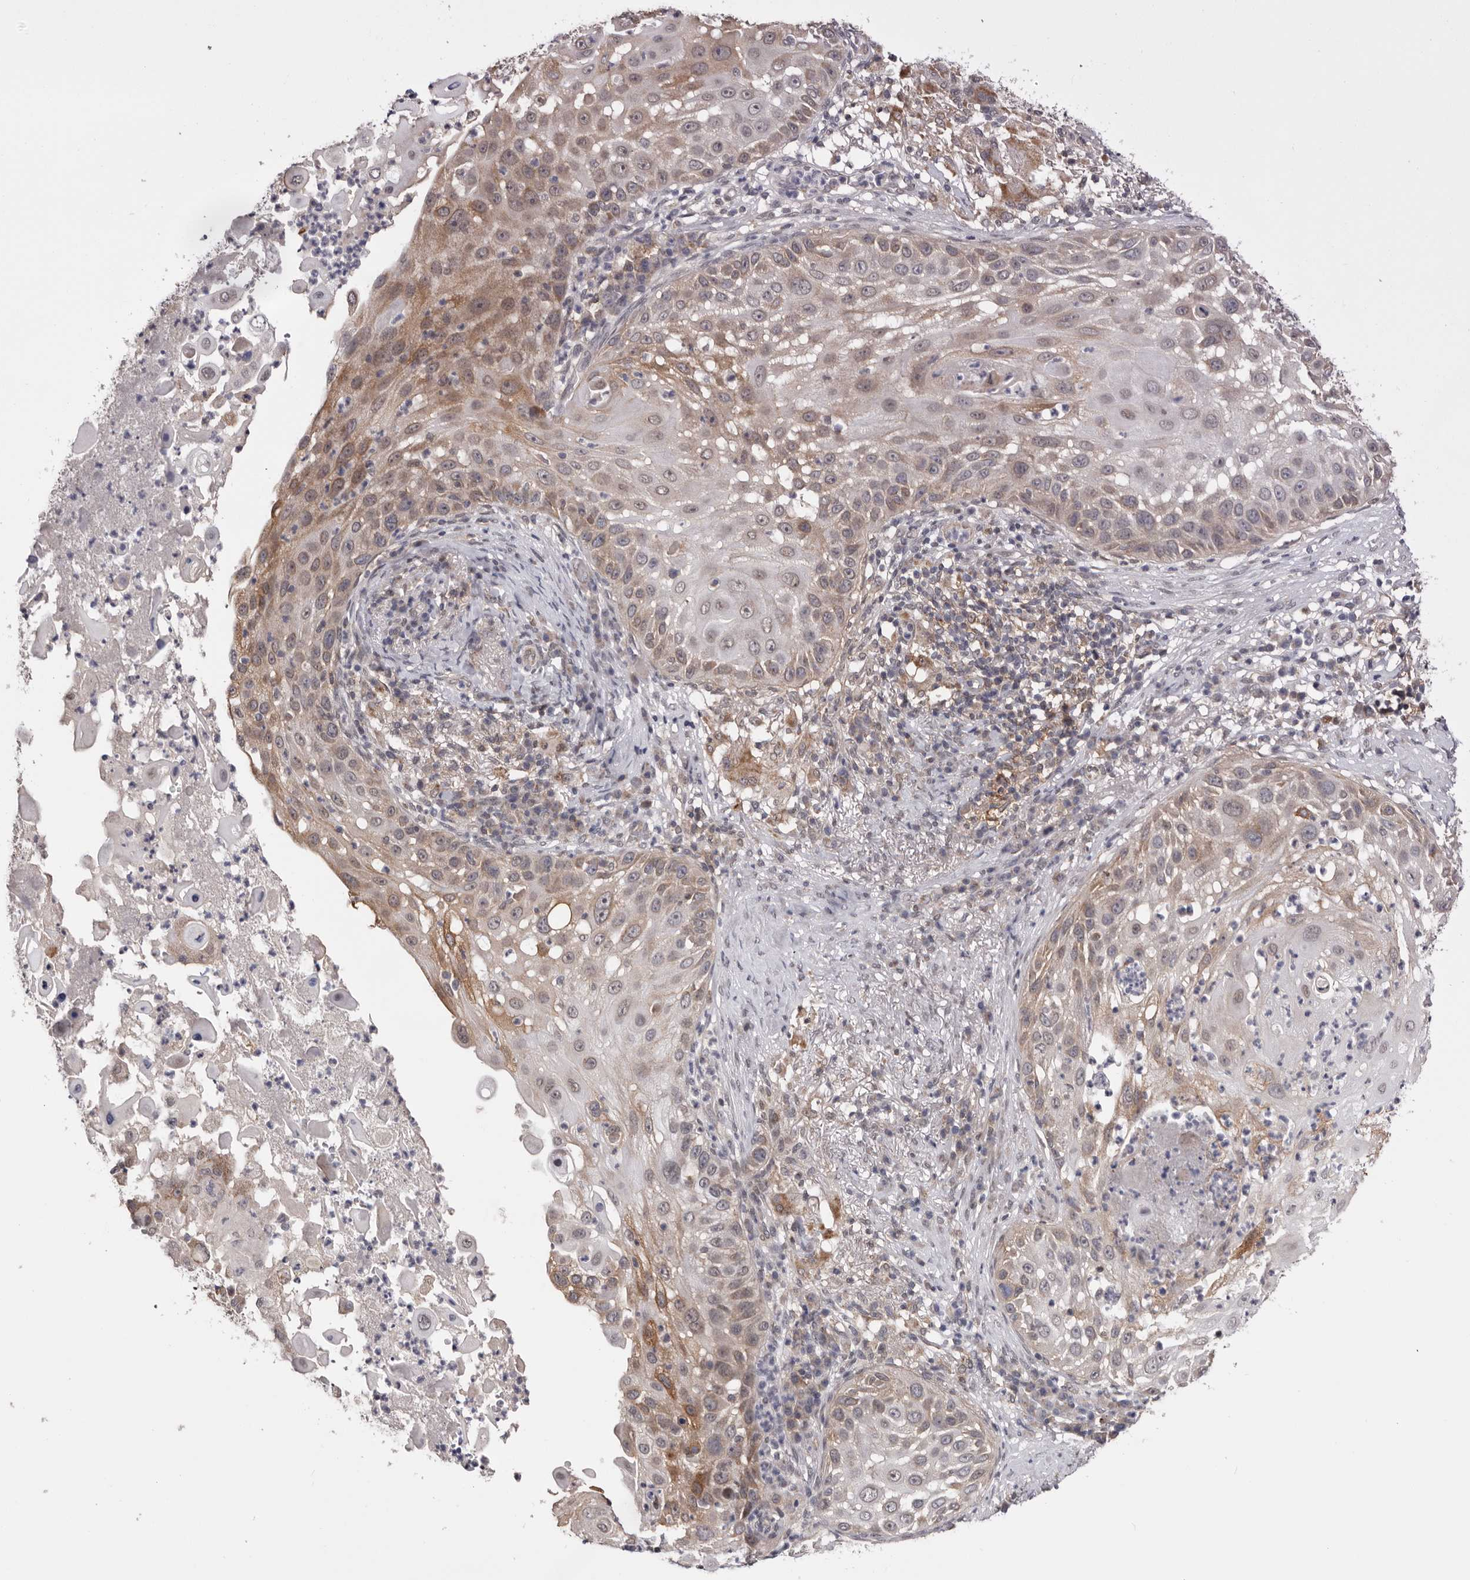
{"staining": {"intensity": "weak", "quantity": ">75%", "location": "cytoplasmic/membranous"}, "tissue": "skin cancer", "cell_type": "Tumor cells", "image_type": "cancer", "snomed": [{"axis": "morphology", "description": "Squamous cell carcinoma, NOS"}, {"axis": "topography", "description": "Skin"}], "caption": "Weak cytoplasmic/membranous protein staining is seen in approximately >75% of tumor cells in squamous cell carcinoma (skin).", "gene": "MOGAT2", "patient": {"sex": "female", "age": 44}}